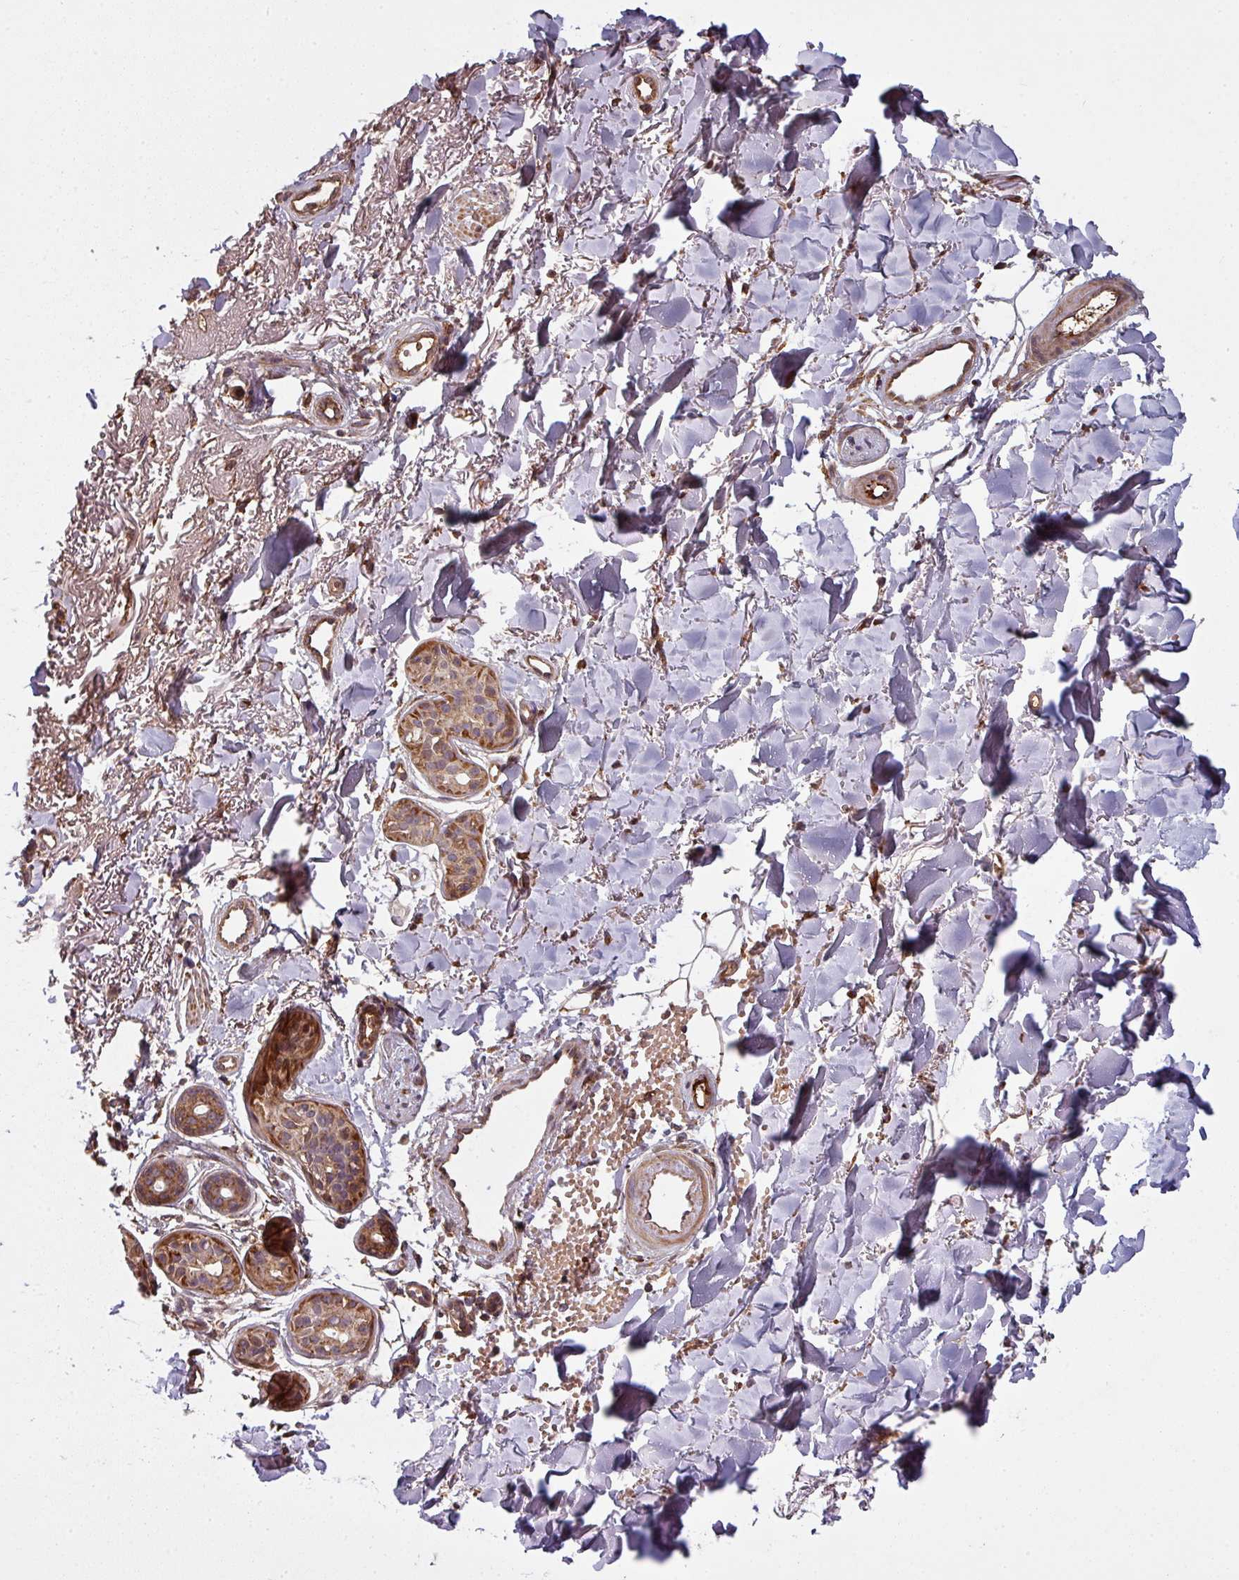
{"staining": {"intensity": "moderate", "quantity": ">75%", "location": "cytoplasmic/membranous"}, "tissue": "skin cancer", "cell_type": "Tumor cells", "image_type": "cancer", "snomed": [{"axis": "morphology", "description": "Basal cell carcinoma"}, {"axis": "topography", "description": "Skin"}], "caption": "Immunohistochemical staining of human basal cell carcinoma (skin) displays medium levels of moderate cytoplasmic/membranous protein positivity in approximately >75% of tumor cells. (Brightfield microscopy of DAB IHC at high magnification).", "gene": "SNRNP25", "patient": {"sex": "female", "age": 82}}